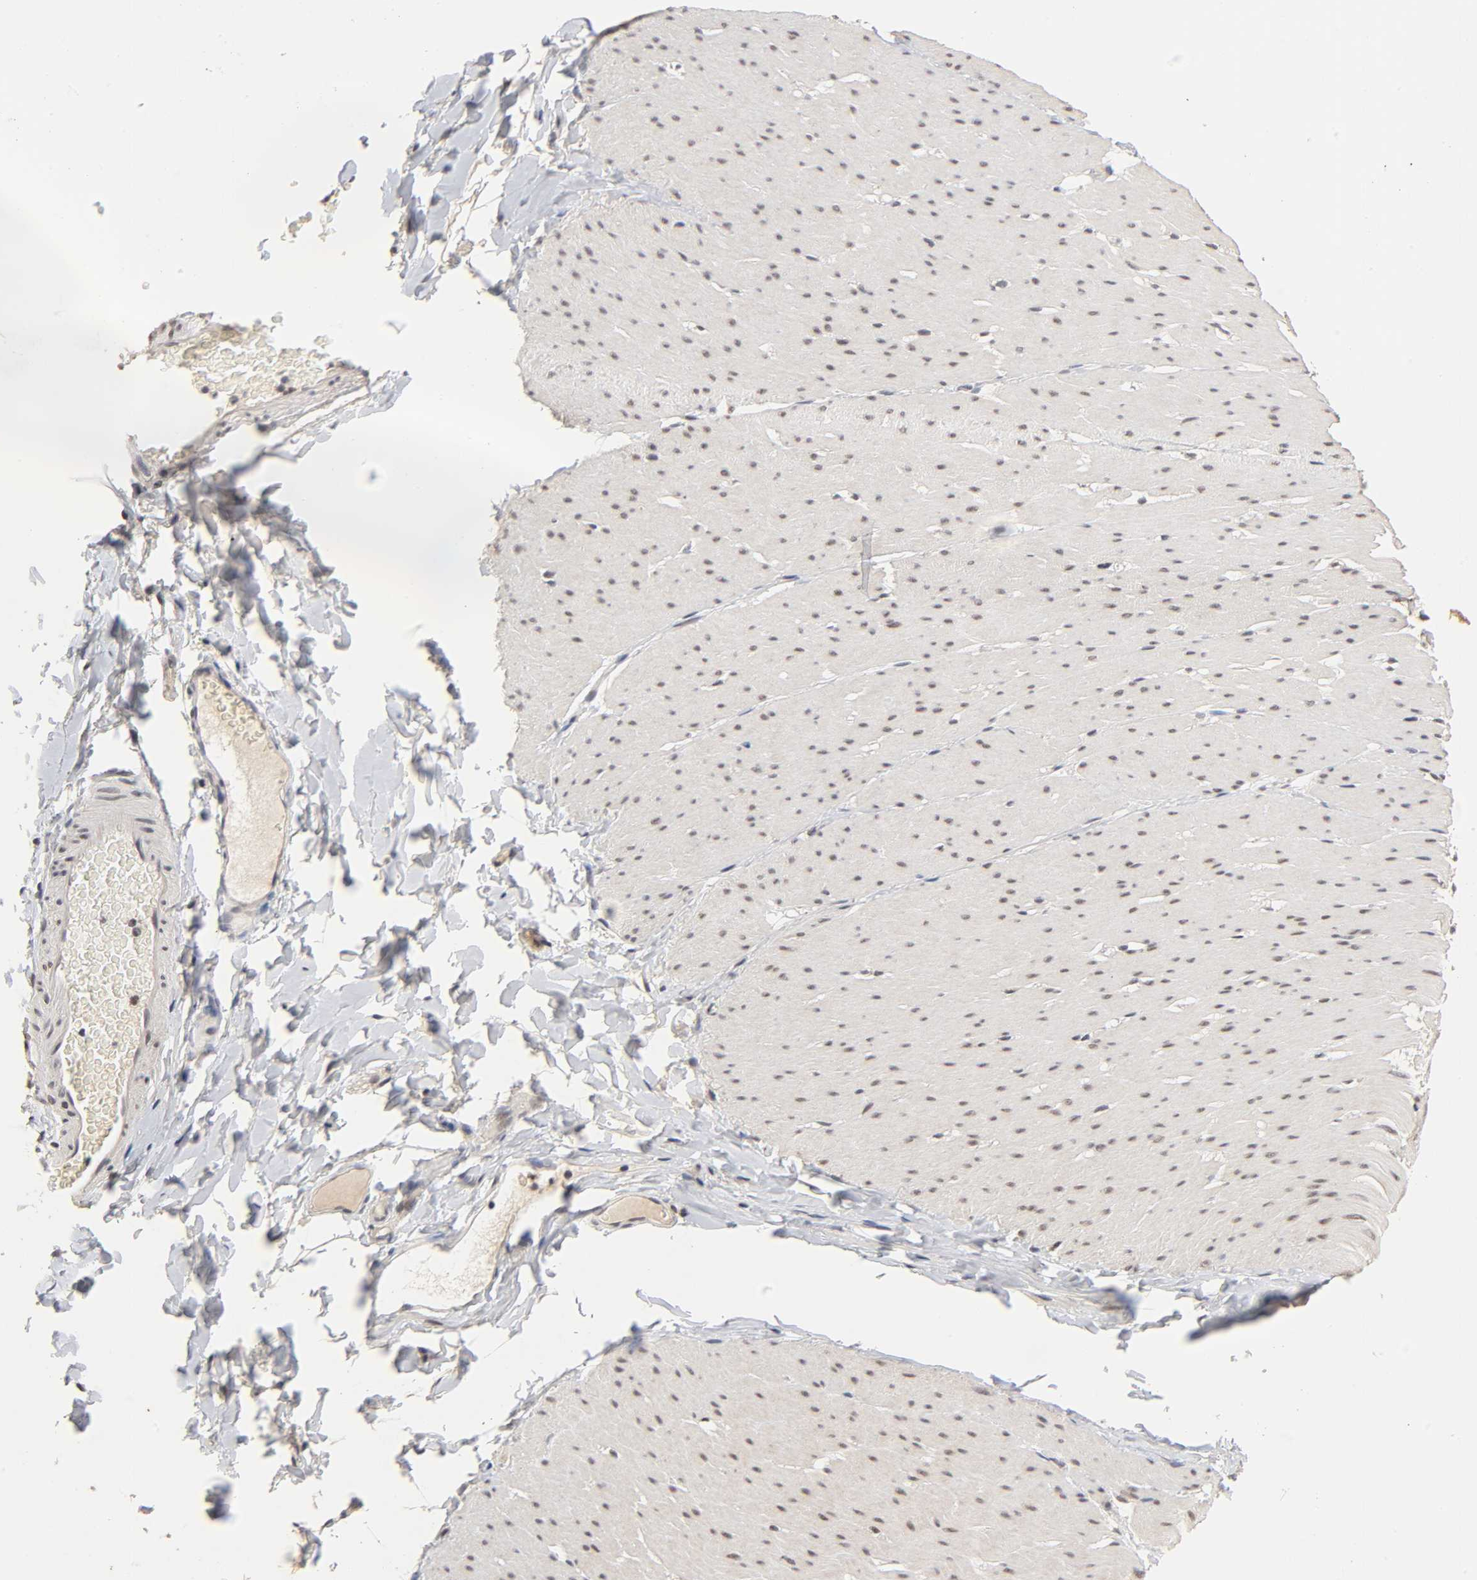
{"staining": {"intensity": "weak", "quantity": "25%-75%", "location": "nuclear"}, "tissue": "smooth muscle", "cell_type": "Smooth muscle cells", "image_type": "normal", "snomed": [{"axis": "morphology", "description": "Normal tissue, NOS"}, {"axis": "topography", "description": "Smooth muscle"}, {"axis": "topography", "description": "Colon"}], "caption": "Human smooth muscle stained with a protein marker exhibits weak staining in smooth muscle cells.", "gene": "EP300", "patient": {"sex": "male", "age": 67}}